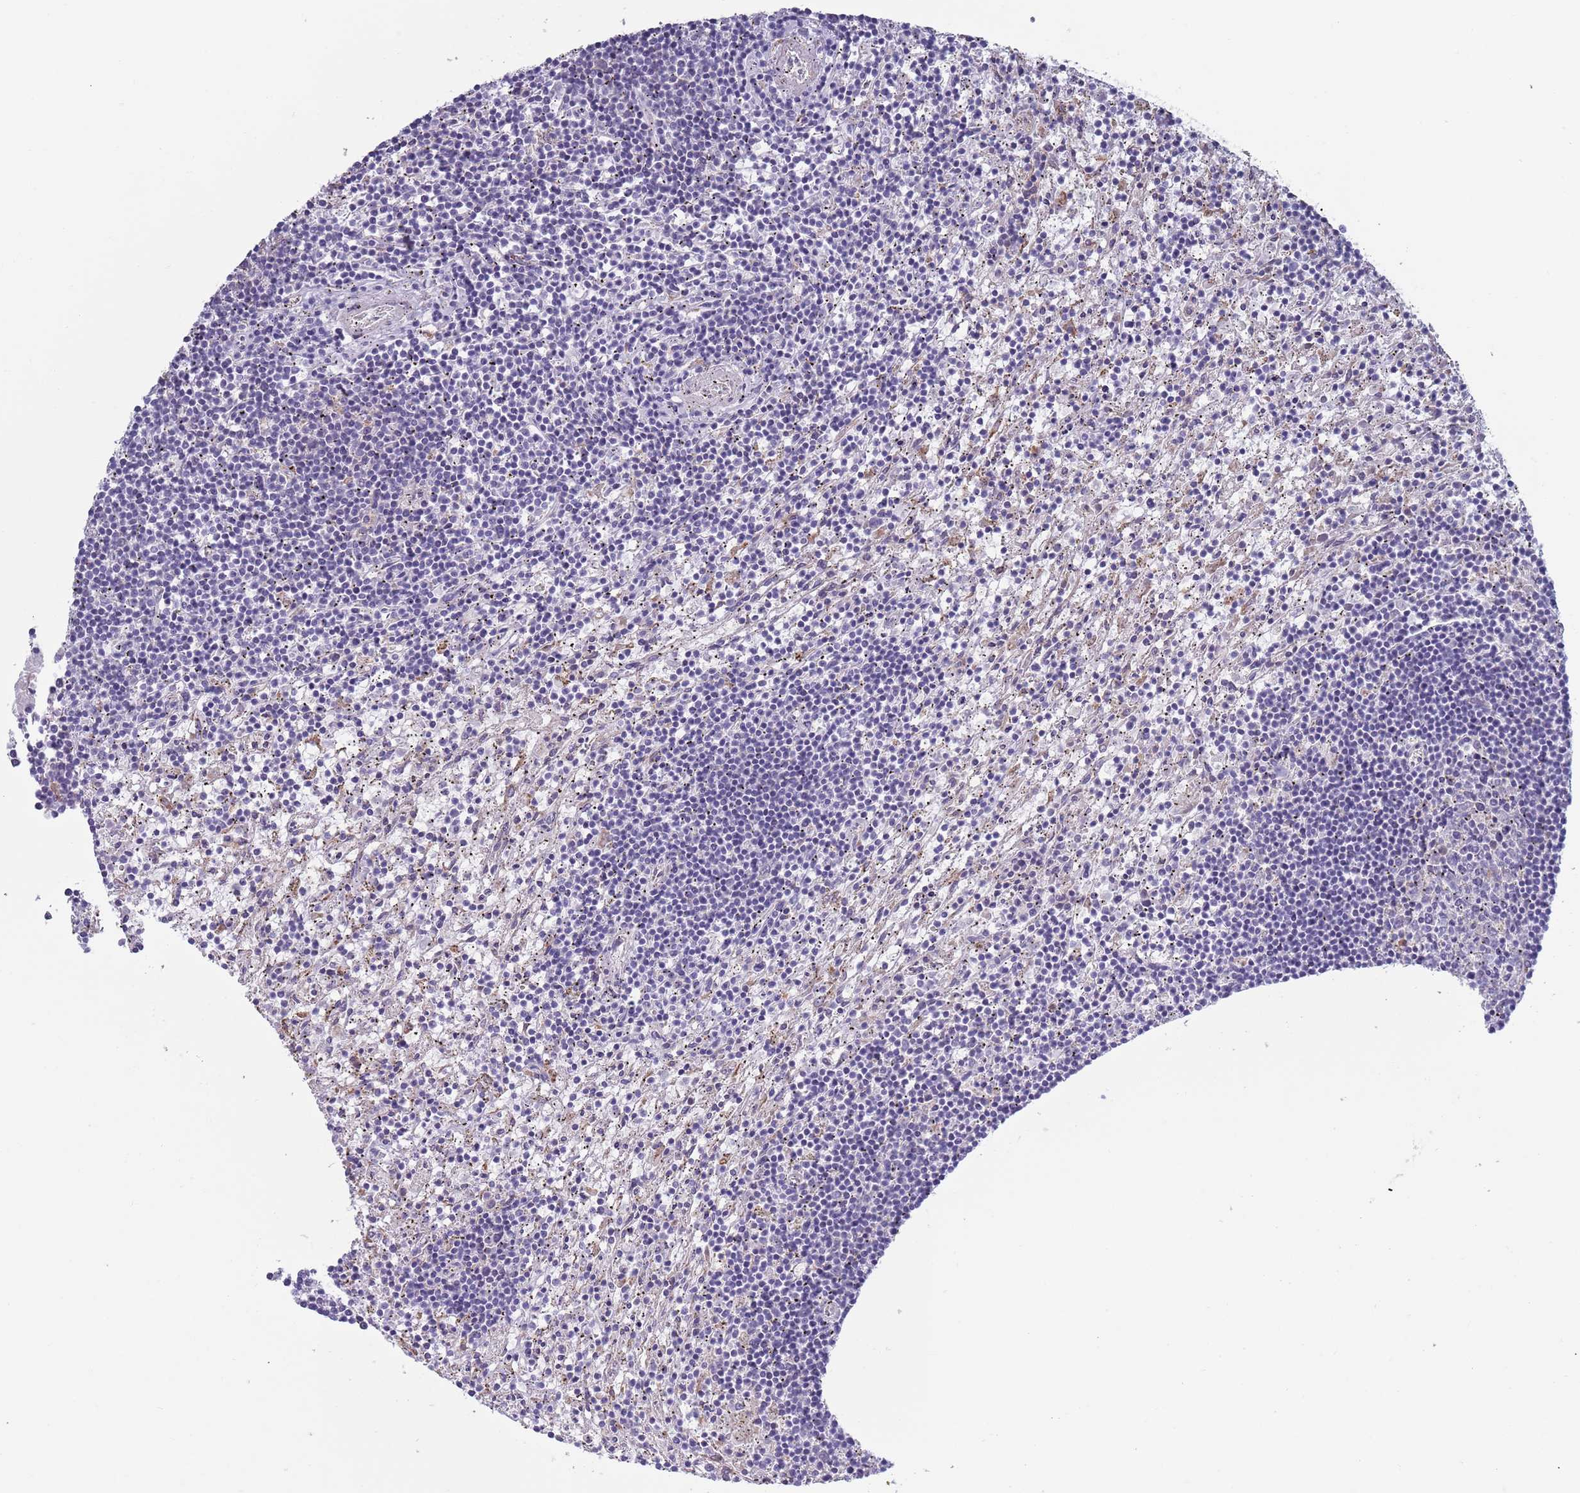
{"staining": {"intensity": "negative", "quantity": "none", "location": "none"}, "tissue": "lymphoma", "cell_type": "Tumor cells", "image_type": "cancer", "snomed": [{"axis": "morphology", "description": "Malignant lymphoma, non-Hodgkin's type, Low grade"}, {"axis": "topography", "description": "Spleen"}], "caption": "Low-grade malignant lymphoma, non-Hodgkin's type stained for a protein using IHC reveals no expression tumor cells.", "gene": "LTB", "patient": {"sex": "male", "age": 76}}